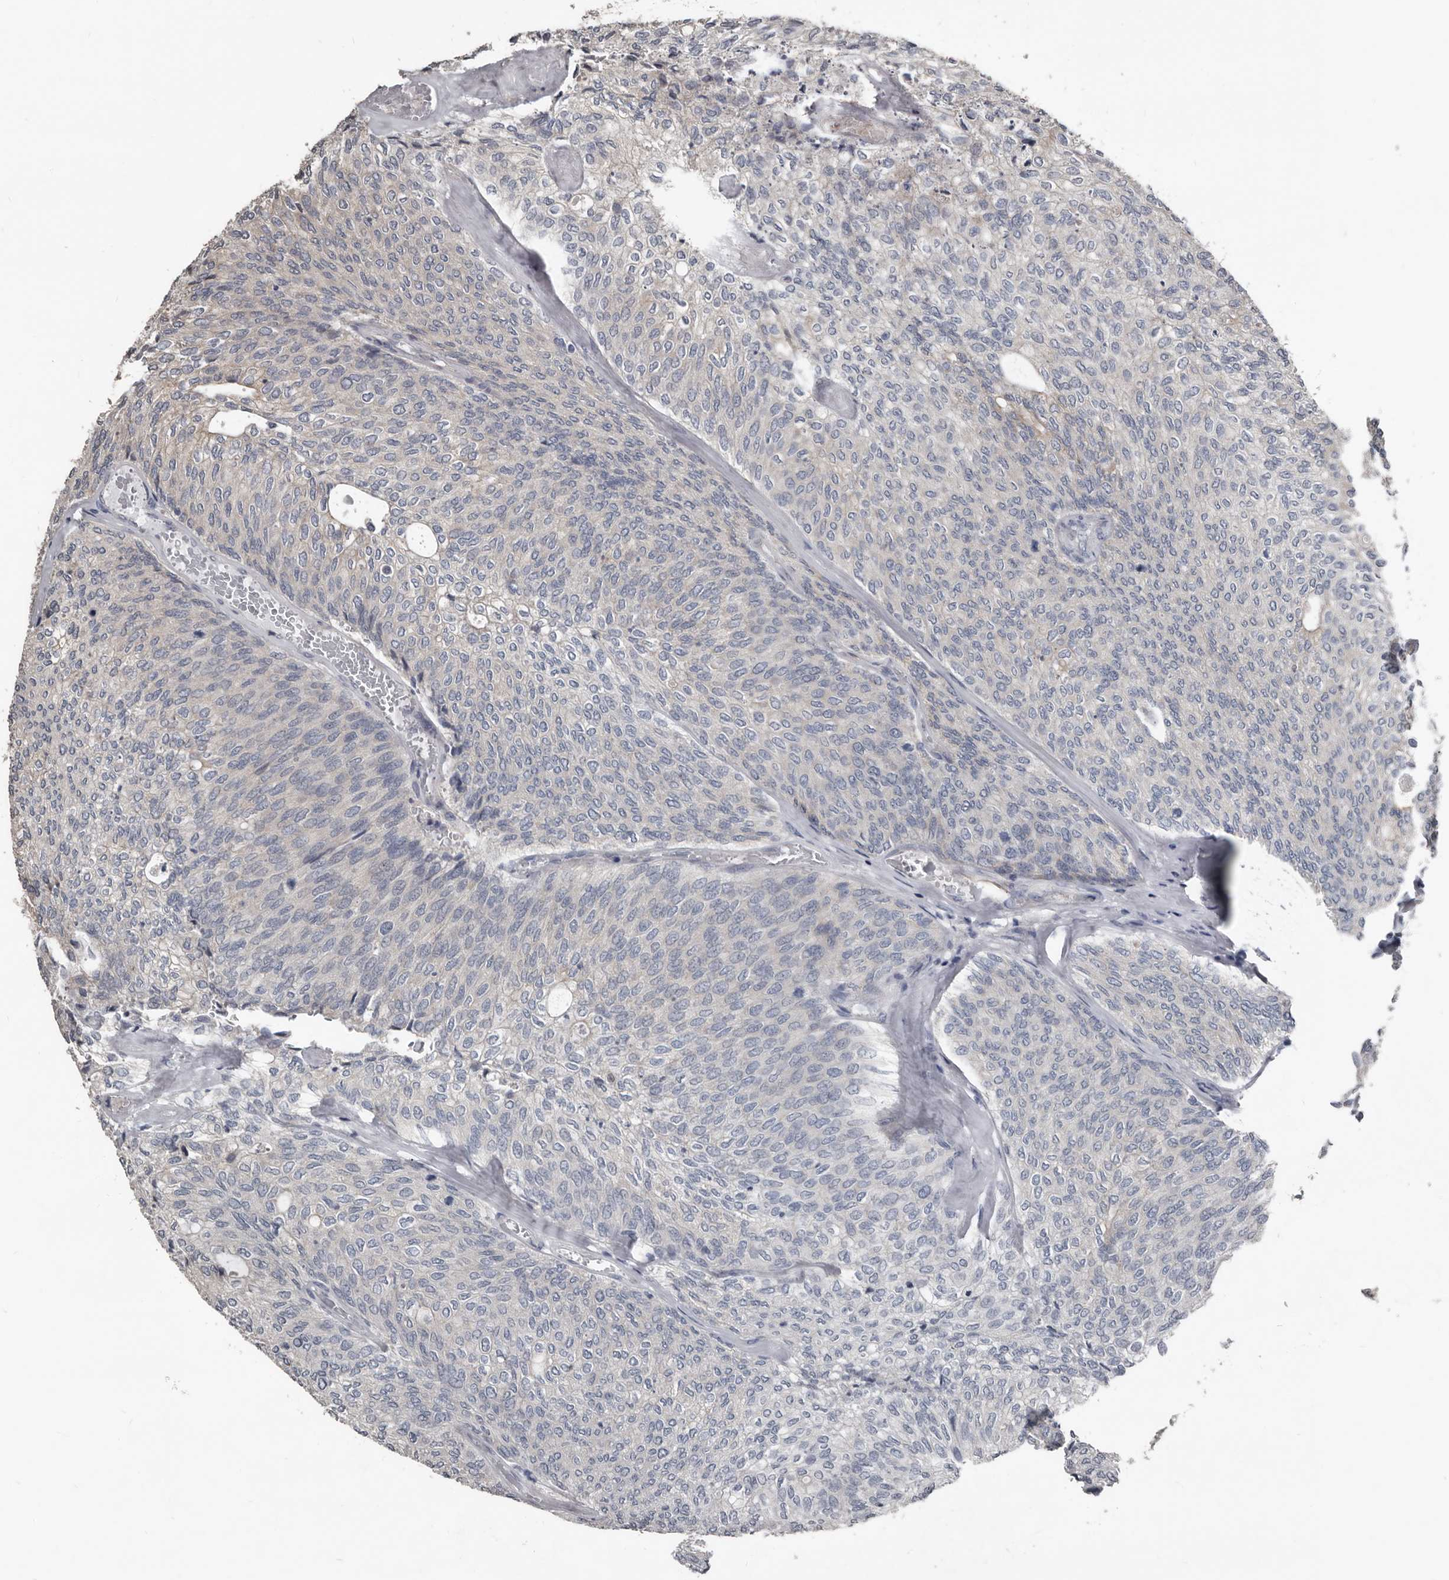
{"staining": {"intensity": "weak", "quantity": "<25%", "location": "cytoplasmic/membranous"}, "tissue": "urothelial cancer", "cell_type": "Tumor cells", "image_type": "cancer", "snomed": [{"axis": "morphology", "description": "Urothelial carcinoma, Low grade"}, {"axis": "topography", "description": "Urinary bladder"}], "caption": "Micrograph shows no significant protein positivity in tumor cells of urothelial carcinoma (low-grade). The staining is performed using DAB (3,3'-diaminobenzidine) brown chromogen with nuclei counter-stained in using hematoxylin.", "gene": "DHPS", "patient": {"sex": "female", "age": 79}}